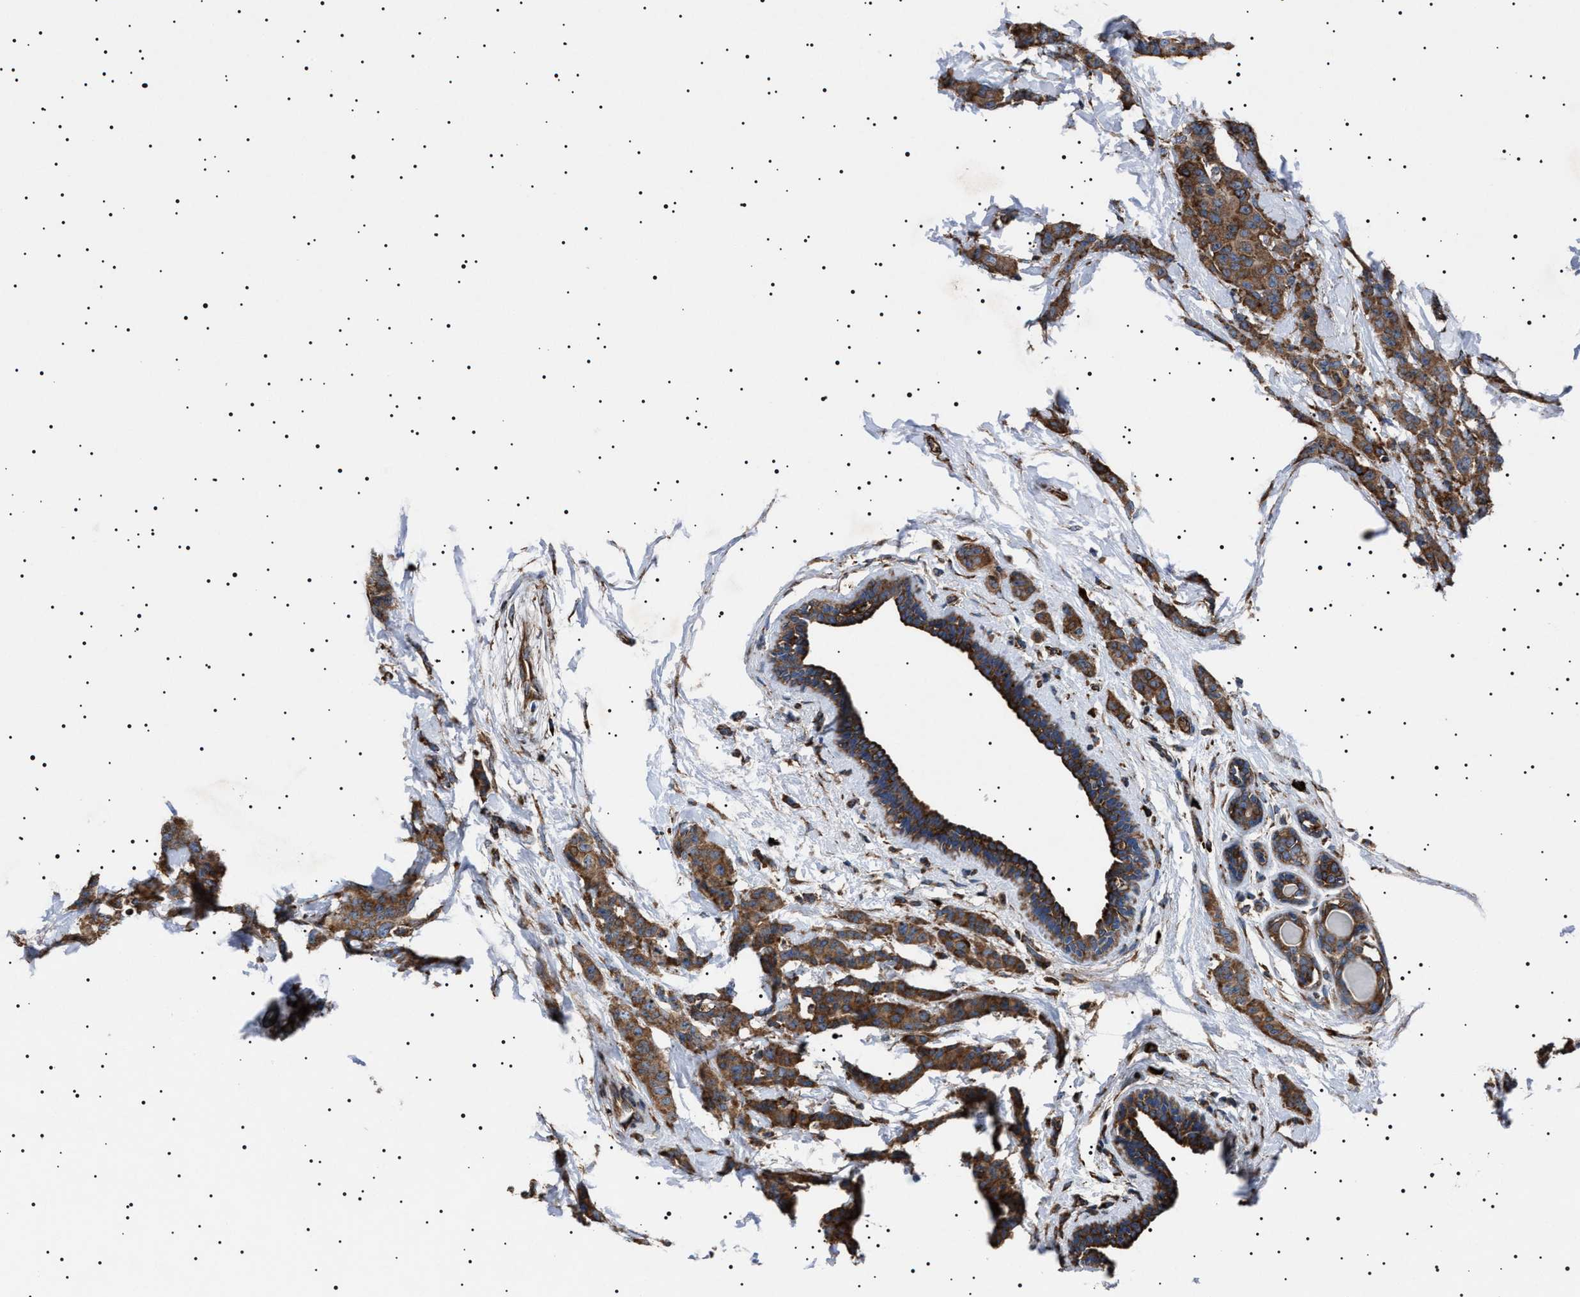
{"staining": {"intensity": "moderate", "quantity": ">75%", "location": "cytoplasmic/membranous"}, "tissue": "breast cancer", "cell_type": "Tumor cells", "image_type": "cancer", "snomed": [{"axis": "morphology", "description": "Normal tissue, NOS"}, {"axis": "morphology", "description": "Duct carcinoma"}, {"axis": "topography", "description": "Breast"}], "caption": "An image of human breast invasive ductal carcinoma stained for a protein displays moderate cytoplasmic/membranous brown staining in tumor cells. Using DAB (brown) and hematoxylin (blue) stains, captured at high magnification using brightfield microscopy.", "gene": "TOP1MT", "patient": {"sex": "female", "age": 40}}